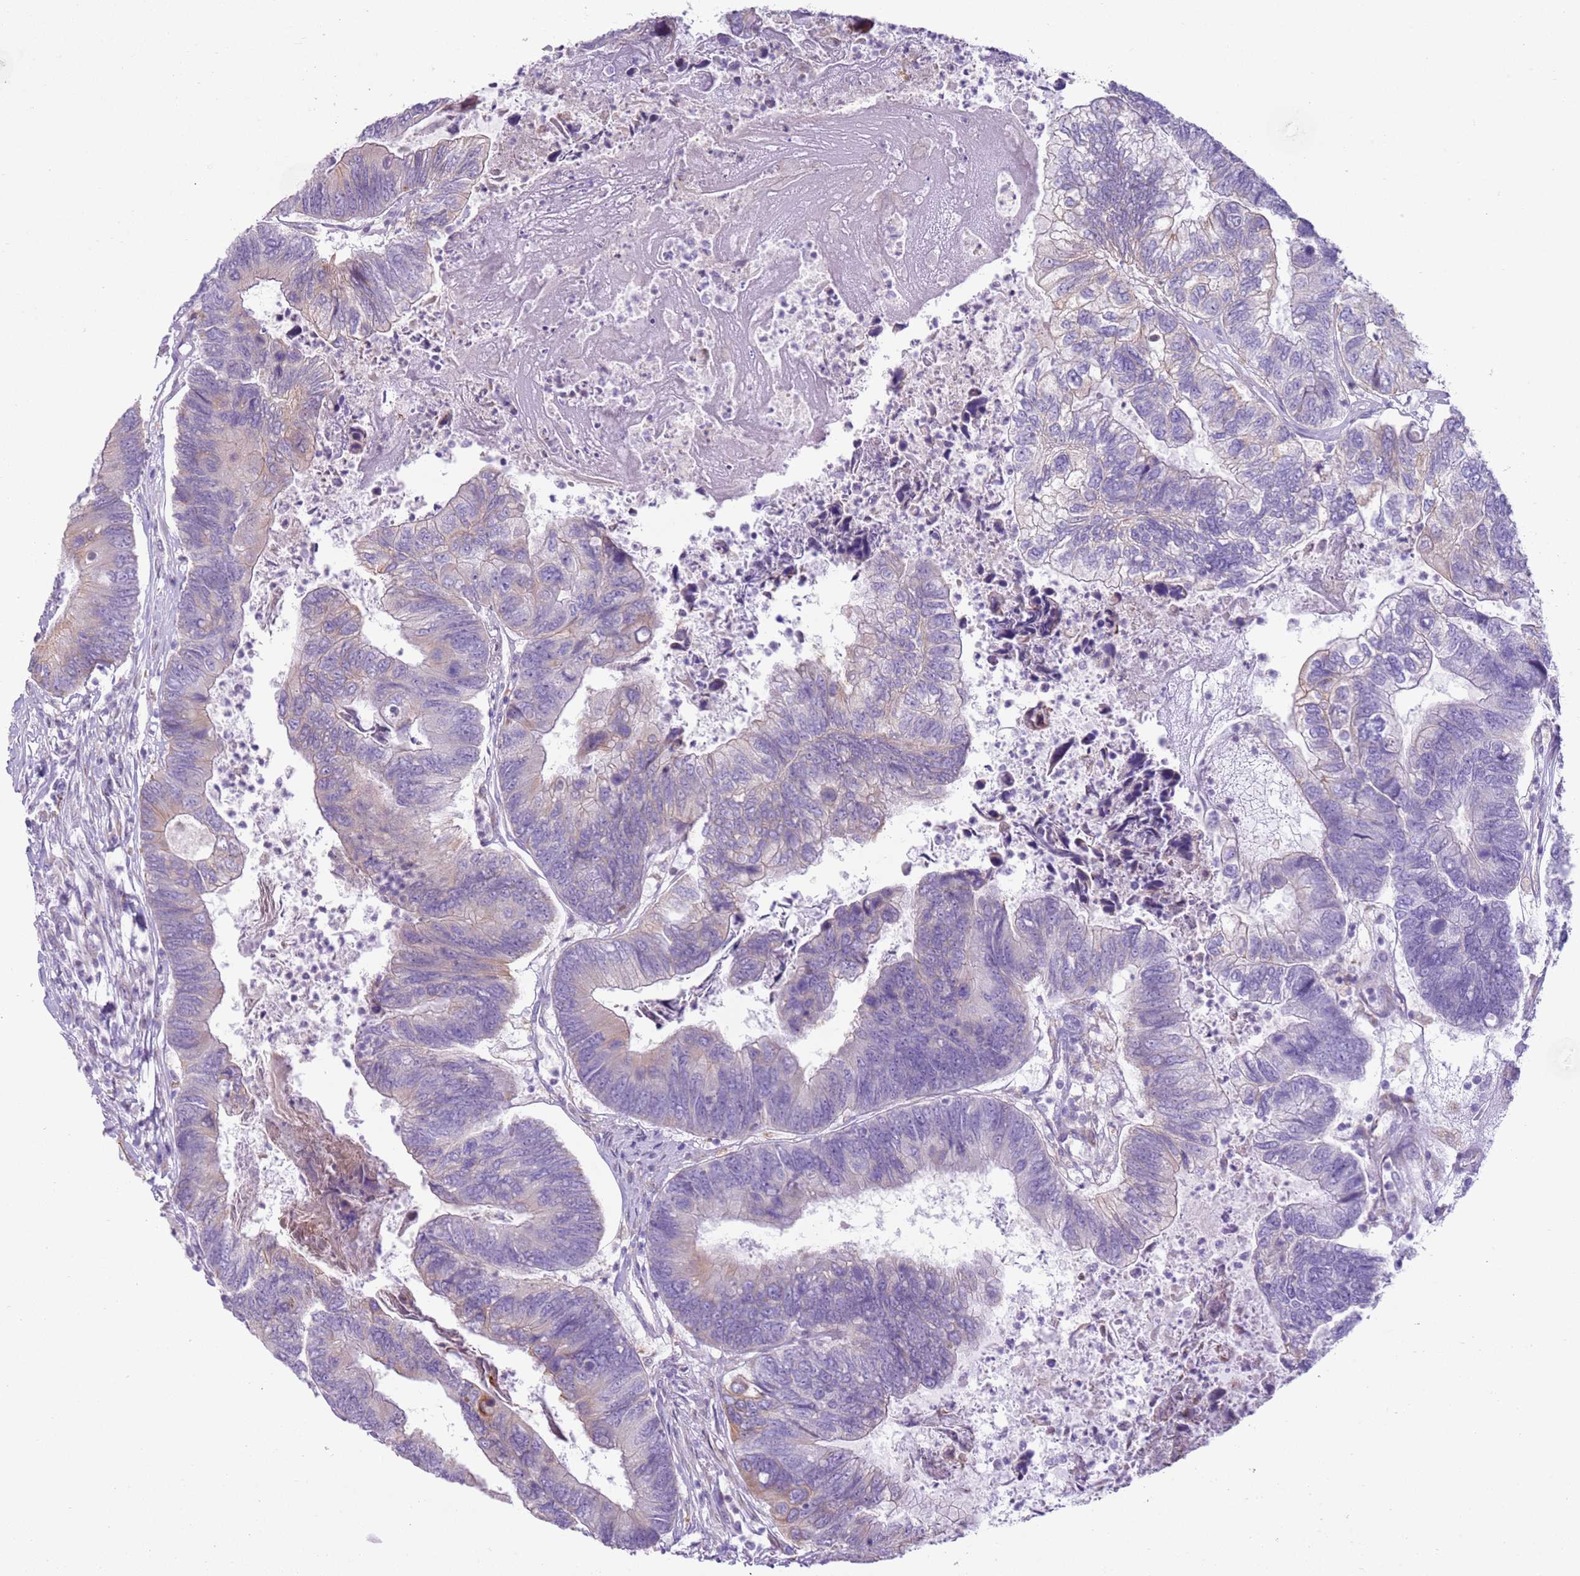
{"staining": {"intensity": "weak", "quantity": "<25%", "location": "cytoplasmic/membranous"}, "tissue": "colorectal cancer", "cell_type": "Tumor cells", "image_type": "cancer", "snomed": [{"axis": "morphology", "description": "Adenocarcinoma, NOS"}, {"axis": "topography", "description": "Colon"}], "caption": "There is no significant positivity in tumor cells of colorectal cancer (adenocarcinoma).", "gene": "OAF", "patient": {"sex": "female", "age": 67}}